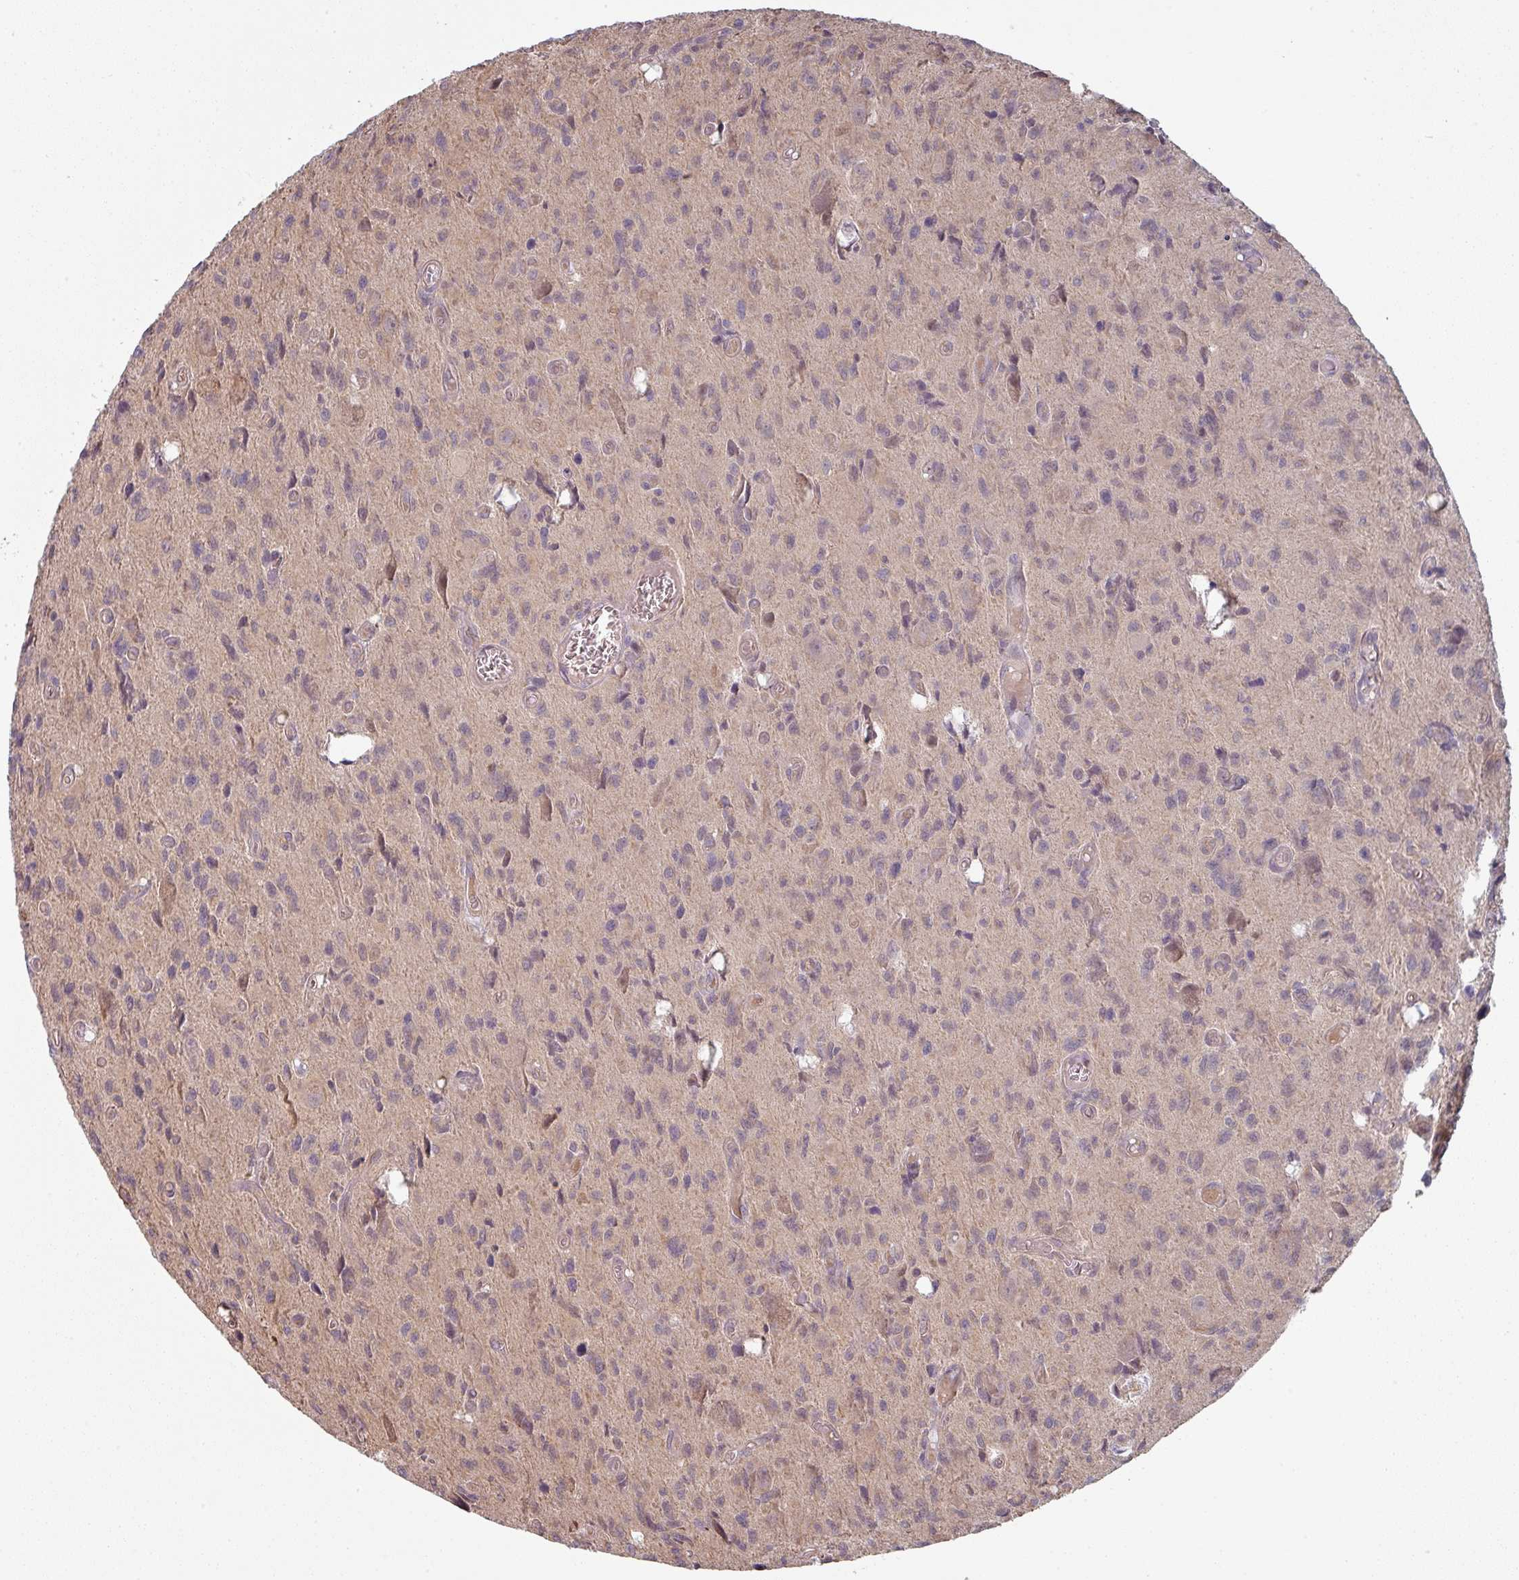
{"staining": {"intensity": "weak", "quantity": "<25%", "location": "cytoplasmic/membranous"}, "tissue": "glioma", "cell_type": "Tumor cells", "image_type": "cancer", "snomed": [{"axis": "morphology", "description": "Glioma, malignant, High grade"}, {"axis": "topography", "description": "Brain"}], "caption": "Malignant glioma (high-grade) stained for a protein using immunohistochemistry displays no expression tumor cells.", "gene": "PLEKHJ1", "patient": {"sex": "male", "age": 76}}